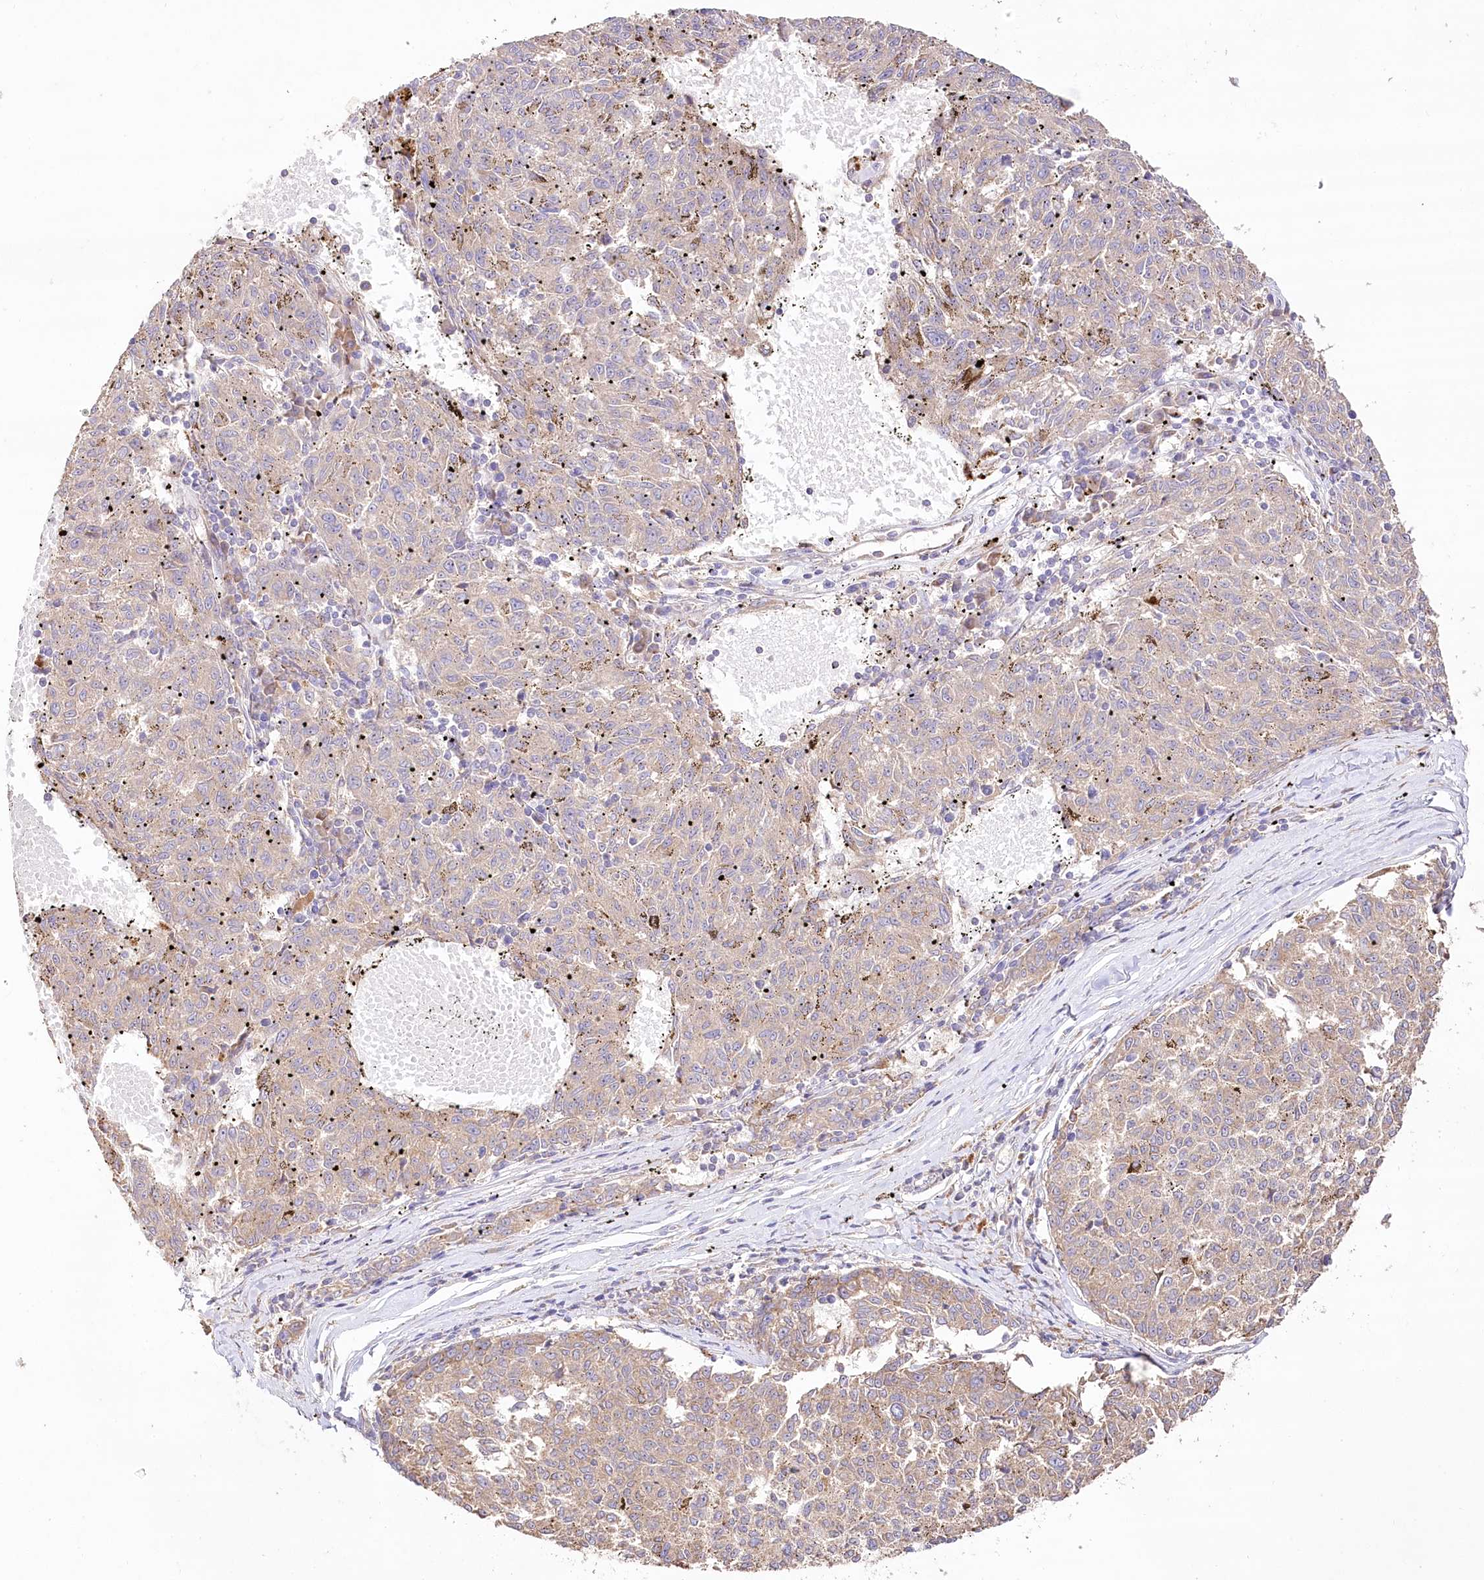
{"staining": {"intensity": "weak", "quantity": "25%-75%", "location": "cytoplasmic/membranous"}, "tissue": "melanoma", "cell_type": "Tumor cells", "image_type": "cancer", "snomed": [{"axis": "morphology", "description": "Malignant melanoma, NOS"}, {"axis": "topography", "description": "Skin"}], "caption": "The micrograph demonstrates staining of melanoma, revealing weak cytoplasmic/membranous protein expression (brown color) within tumor cells. The staining was performed using DAB (3,3'-diaminobenzidine), with brown indicating positive protein expression. Nuclei are stained blue with hematoxylin.", "gene": "DMXL1", "patient": {"sex": "female", "age": 72}}